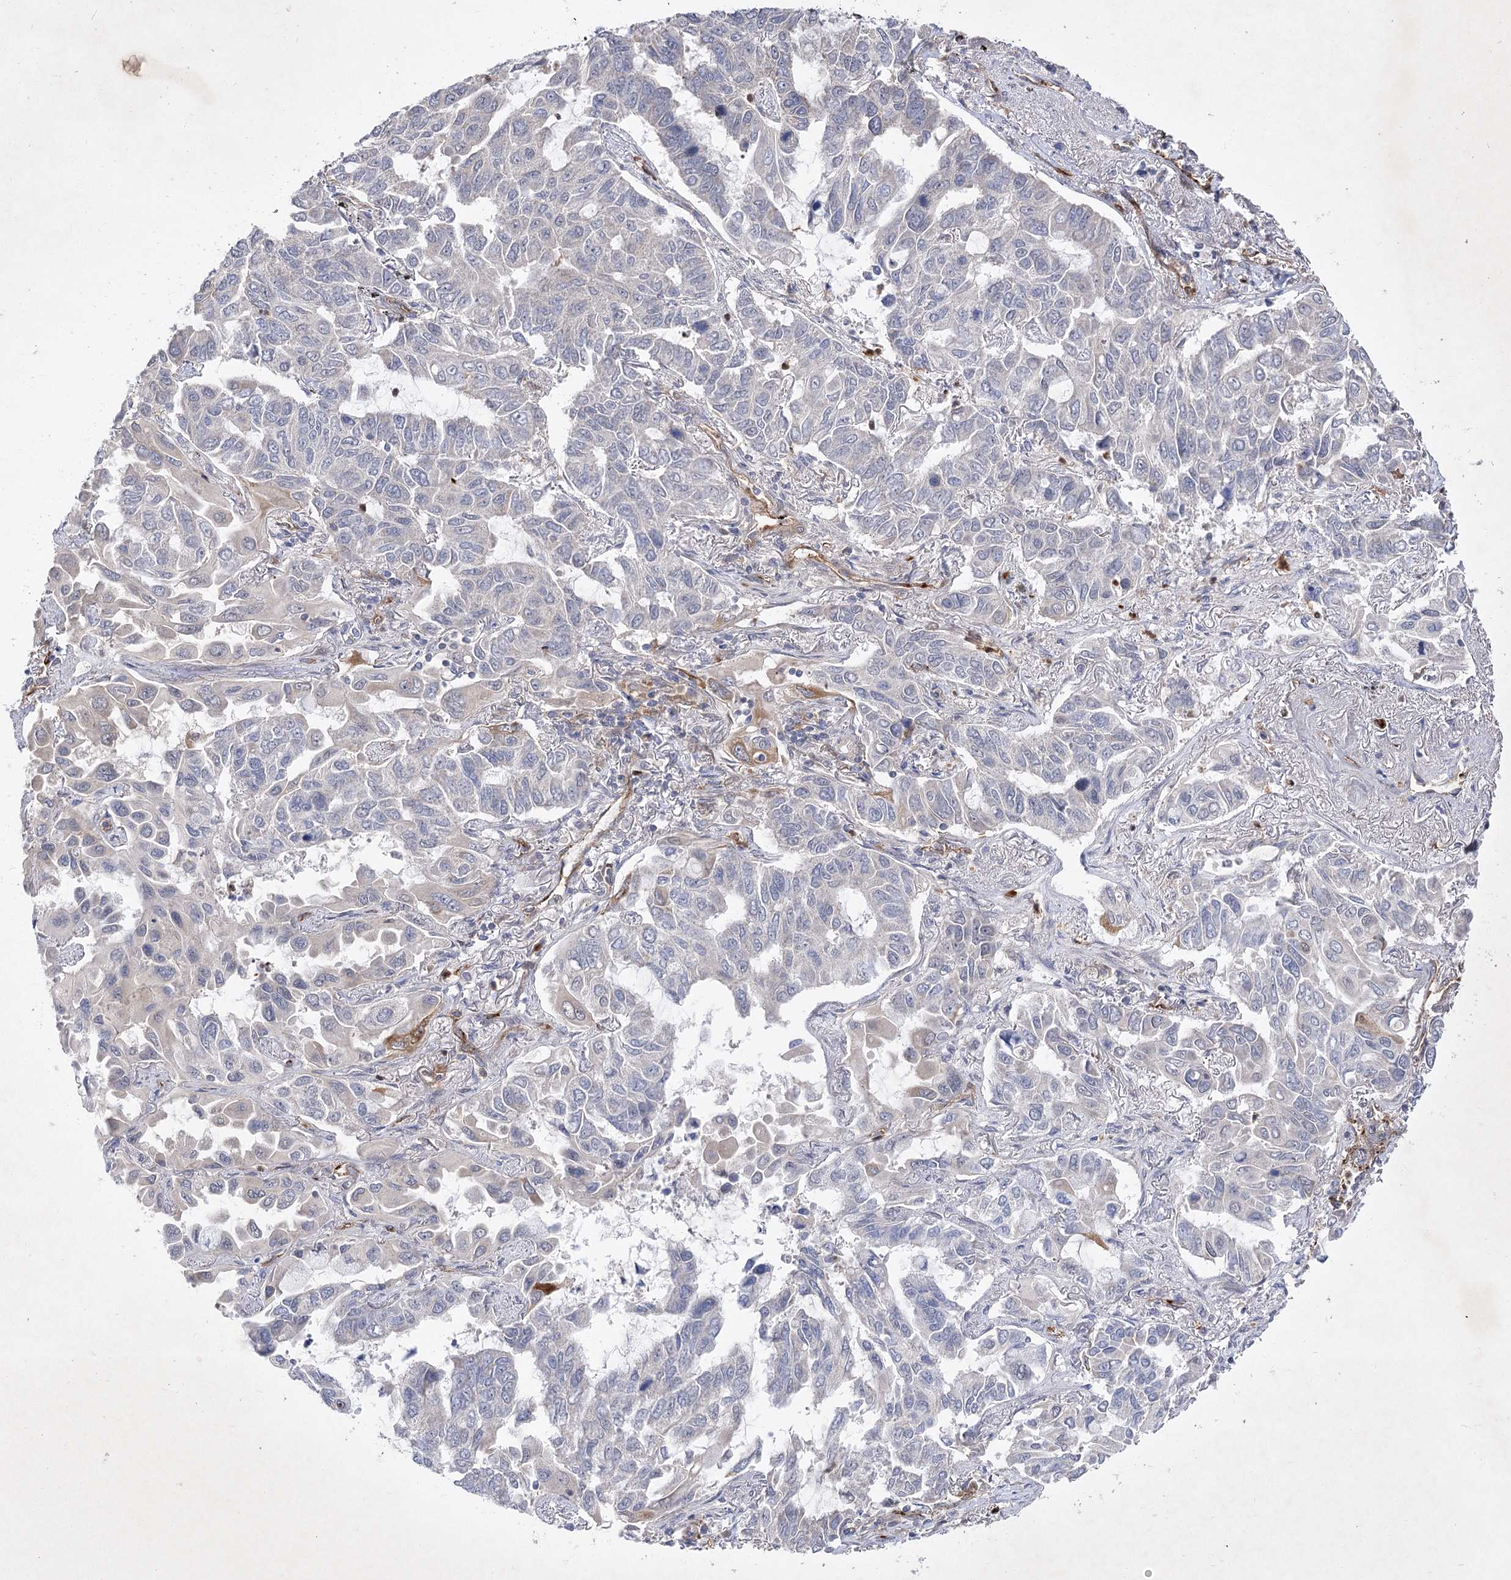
{"staining": {"intensity": "negative", "quantity": "none", "location": "none"}, "tissue": "lung cancer", "cell_type": "Tumor cells", "image_type": "cancer", "snomed": [{"axis": "morphology", "description": "Adenocarcinoma, NOS"}, {"axis": "topography", "description": "Lung"}], "caption": "DAB (3,3'-diaminobenzidine) immunohistochemical staining of lung cancer demonstrates no significant staining in tumor cells.", "gene": "ARHGAP31", "patient": {"sex": "male", "age": 64}}